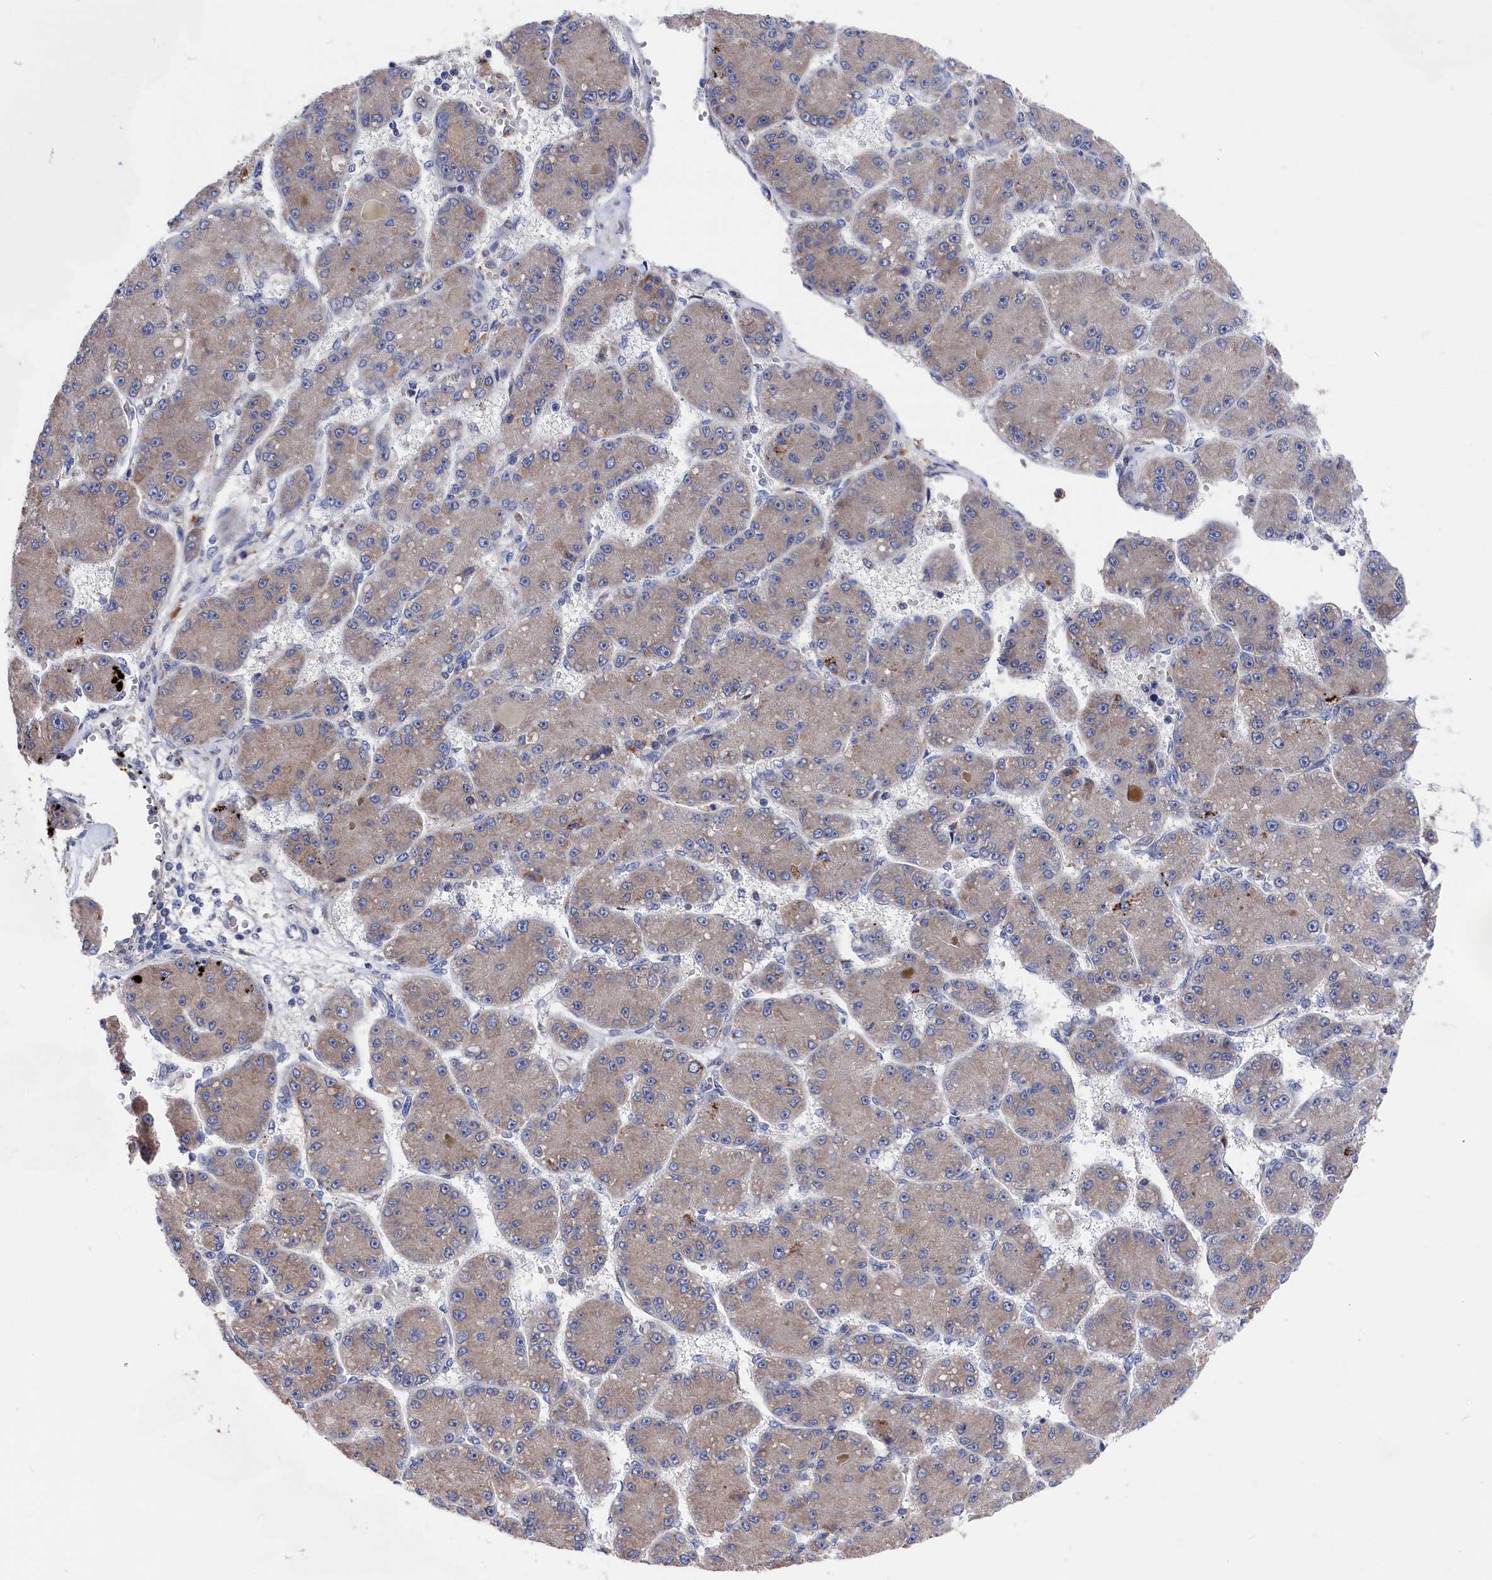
{"staining": {"intensity": "weak", "quantity": ">75%", "location": "cytoplasmic/membranous"}, "tissue": "liver cancer", "cell_type": "Tumor cells", "image_type": "cancer", "snomed": [{"axis": "morphology", "description": "Carcinoma, Hepatocellular, NOS"}, {"axis": "topography", "description": "Liver"}], "caption": "High-power microscopy captured an IHC micrograph of hepatocellular carcinoma (liver), revealing weak cytoplasmic/membranous expression in approximately >75% of tumor cells.", "gene": "CYB5D2", "patient": {"sex": "male", "age": 67}}